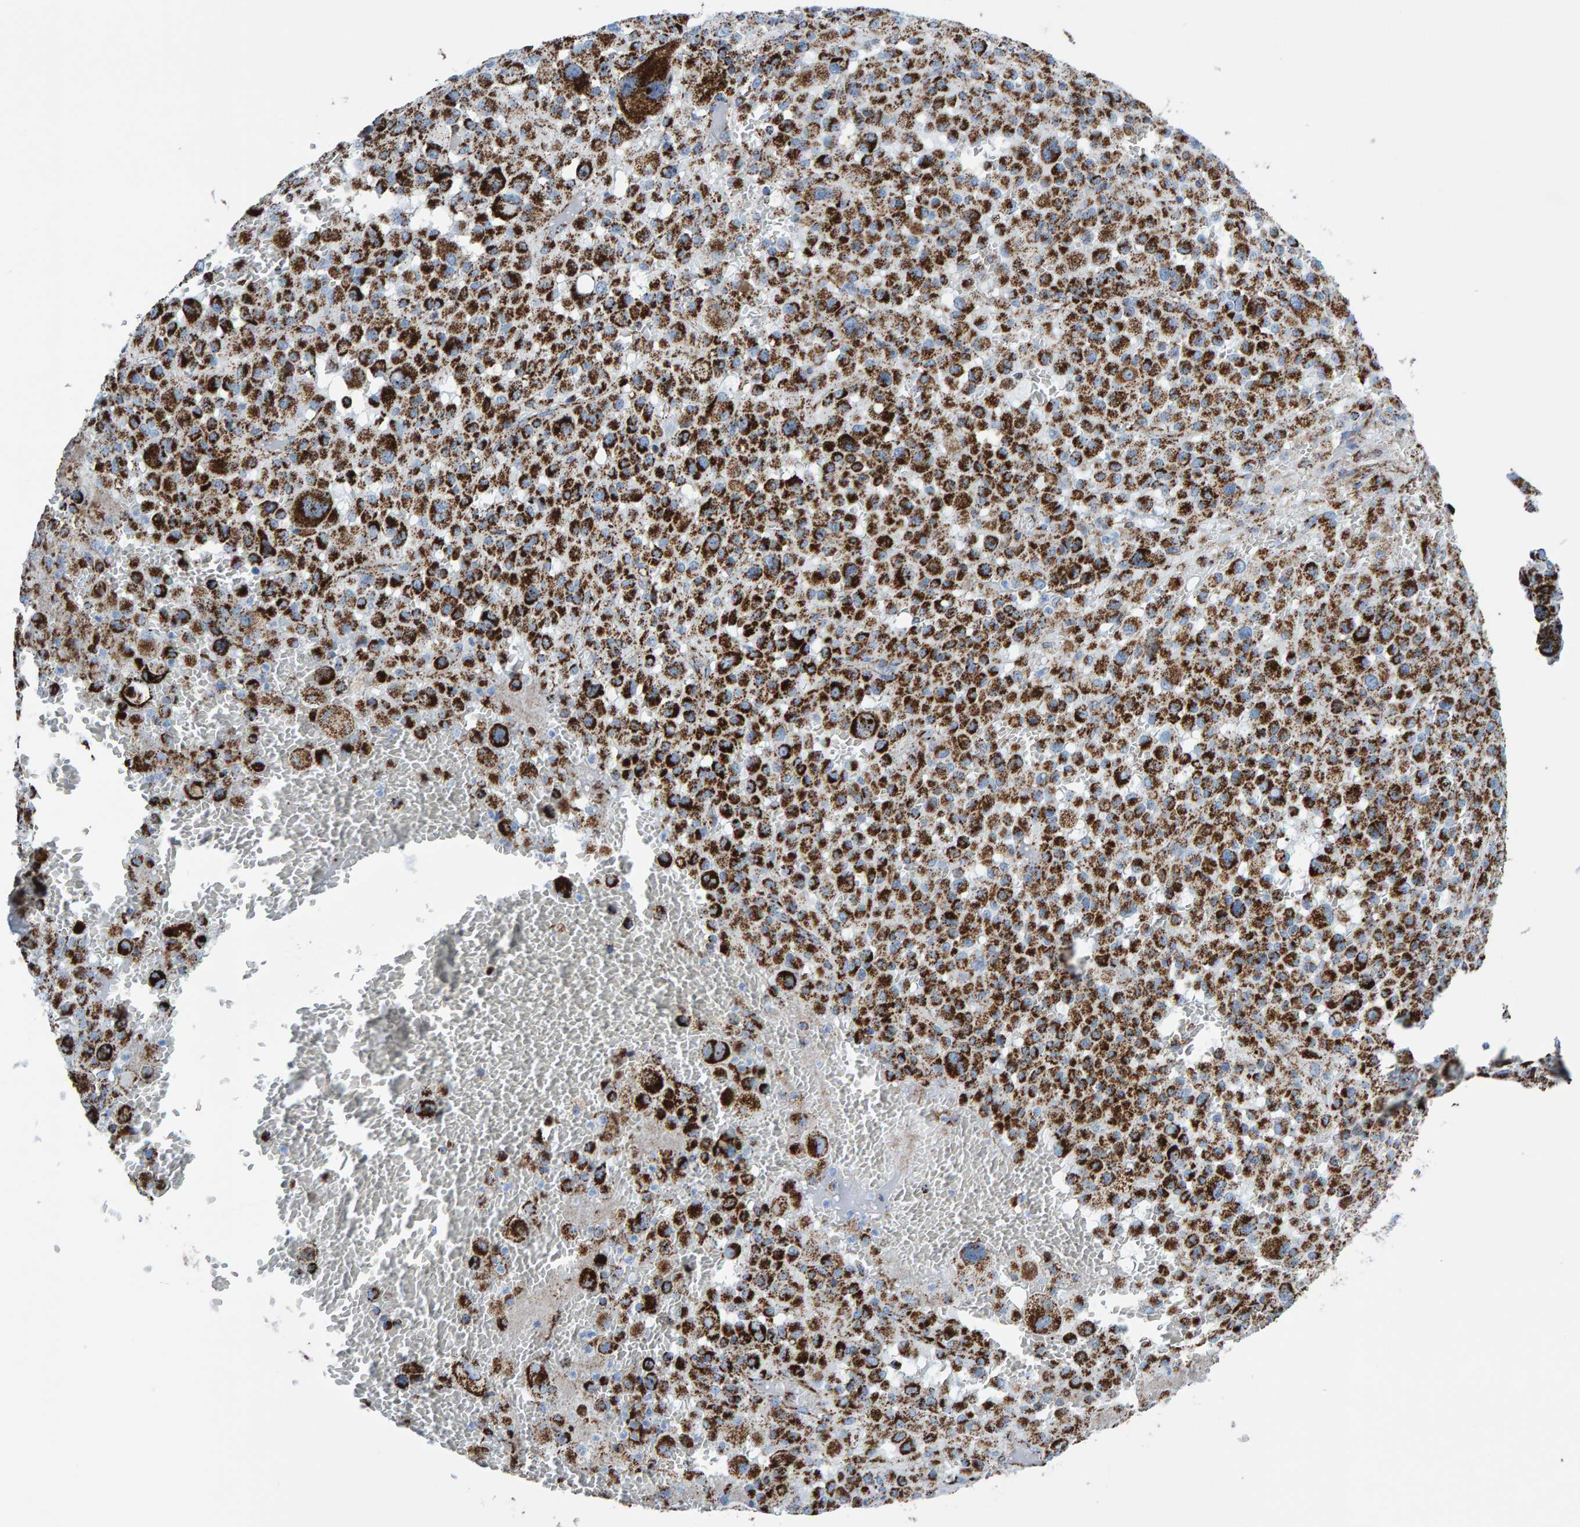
{"staining": {"intensity": "strong", "quantity": ">75%", "location": "cytoplasmic/membranous"}, "tissue": "melanoma", "cell_type": "Tumor cells", "image_type": "cancer", "snomed": [{"axis": "morphology", "description": "Malignant melanoma, Metastatic site"}, {"axis": "topography", "description": "Skin"}], "caption": "Immunohistochemical staining of malignant melanoma (metastatic site) exhibits high levels of strong cytoplasmic/membranous positivity in approximately >75% of tumor cells. The protein is stained brown, and the nuclei are stained in blue (DAB IHC with brightfield microscopy, high magnification).", "gene": "ENSG00000262660", "patient": {"sex": "female", "age": 74}}